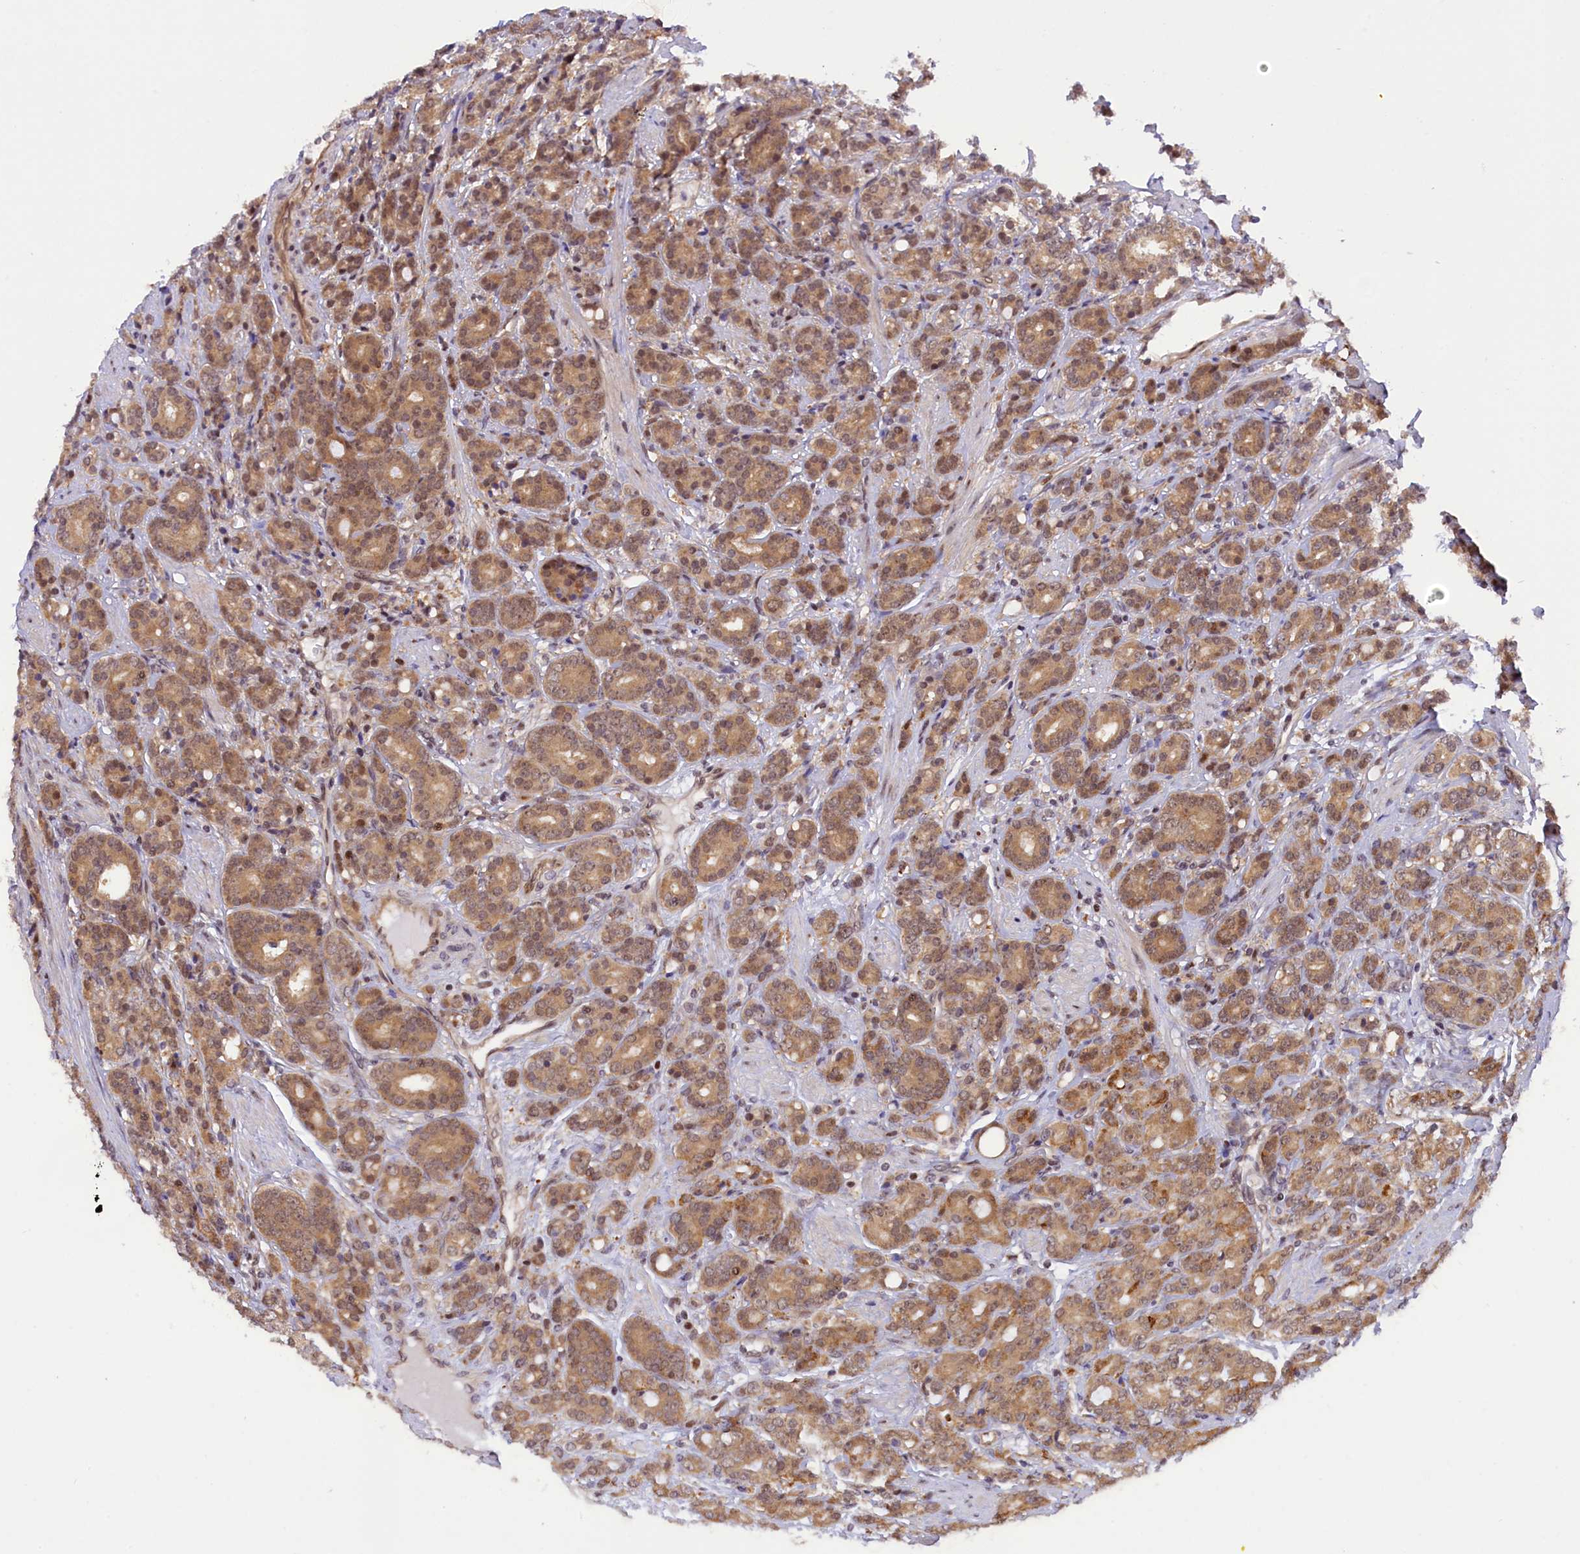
{"staining": {"intensity": "moderate", "quantity": ">75%", "location": "cytoplasmic/membranous,nuclear"}, "tissue": "prostate cancer", "cell_type": "Tumor cells", "image_type": "cancer", "snomed": [{"axis": "morphology", "description": "Adenocarcinoma, High grade"}, {"axis": "topography", "description": "Prostate"}], "caption": "A medium amount of moderate cytoplasmic/membranous and nuclear staining is appreciated in about >75% of tumor cells in adenocarcinoma (high-grade) (prostate) tissue.", "gene": "SAMD4A", "patient": {"sex": "male", "age": 62}}